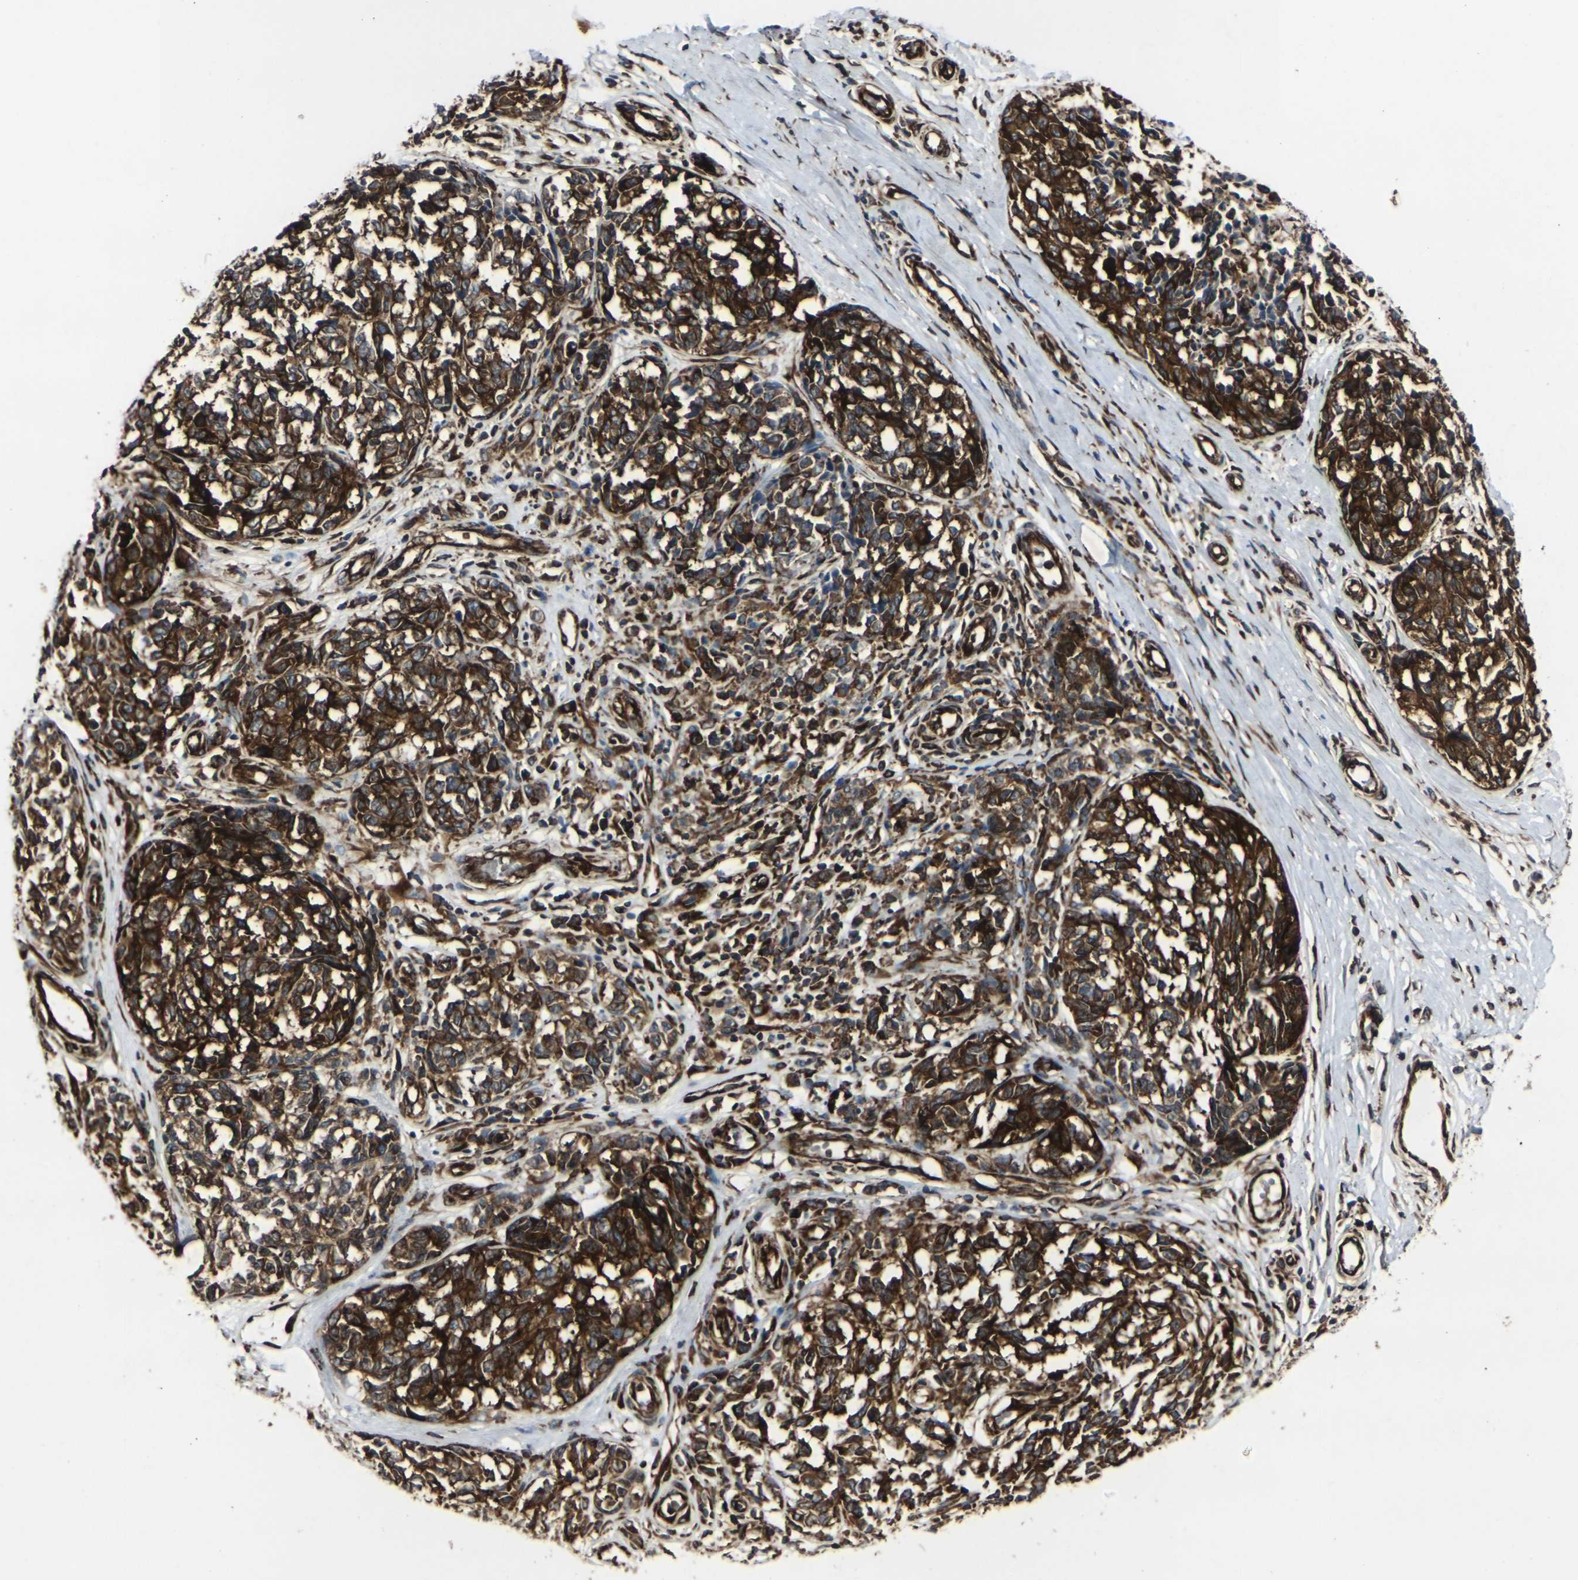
{"staining": {"intensity": "strong", "quantity": ">75%", "location": "cytoplasmic/membranous"}, "tissue": "melanoma", "cell_type": "Tumor cells", "image_type": "cancer", "snomed": [{"axis": "morphology", "description": "Malignant melanoma, NOS"}, {"axis": "topography", "description": "Skin"}], "caption": "This micrograph exhibits IHC staining of human melanoma, with high strong cytoplasmic/membranous expression in approximately >75% of tumor cells.", "gene": "MARCHF2", "patient": {"sex": "female", "age": 64}}